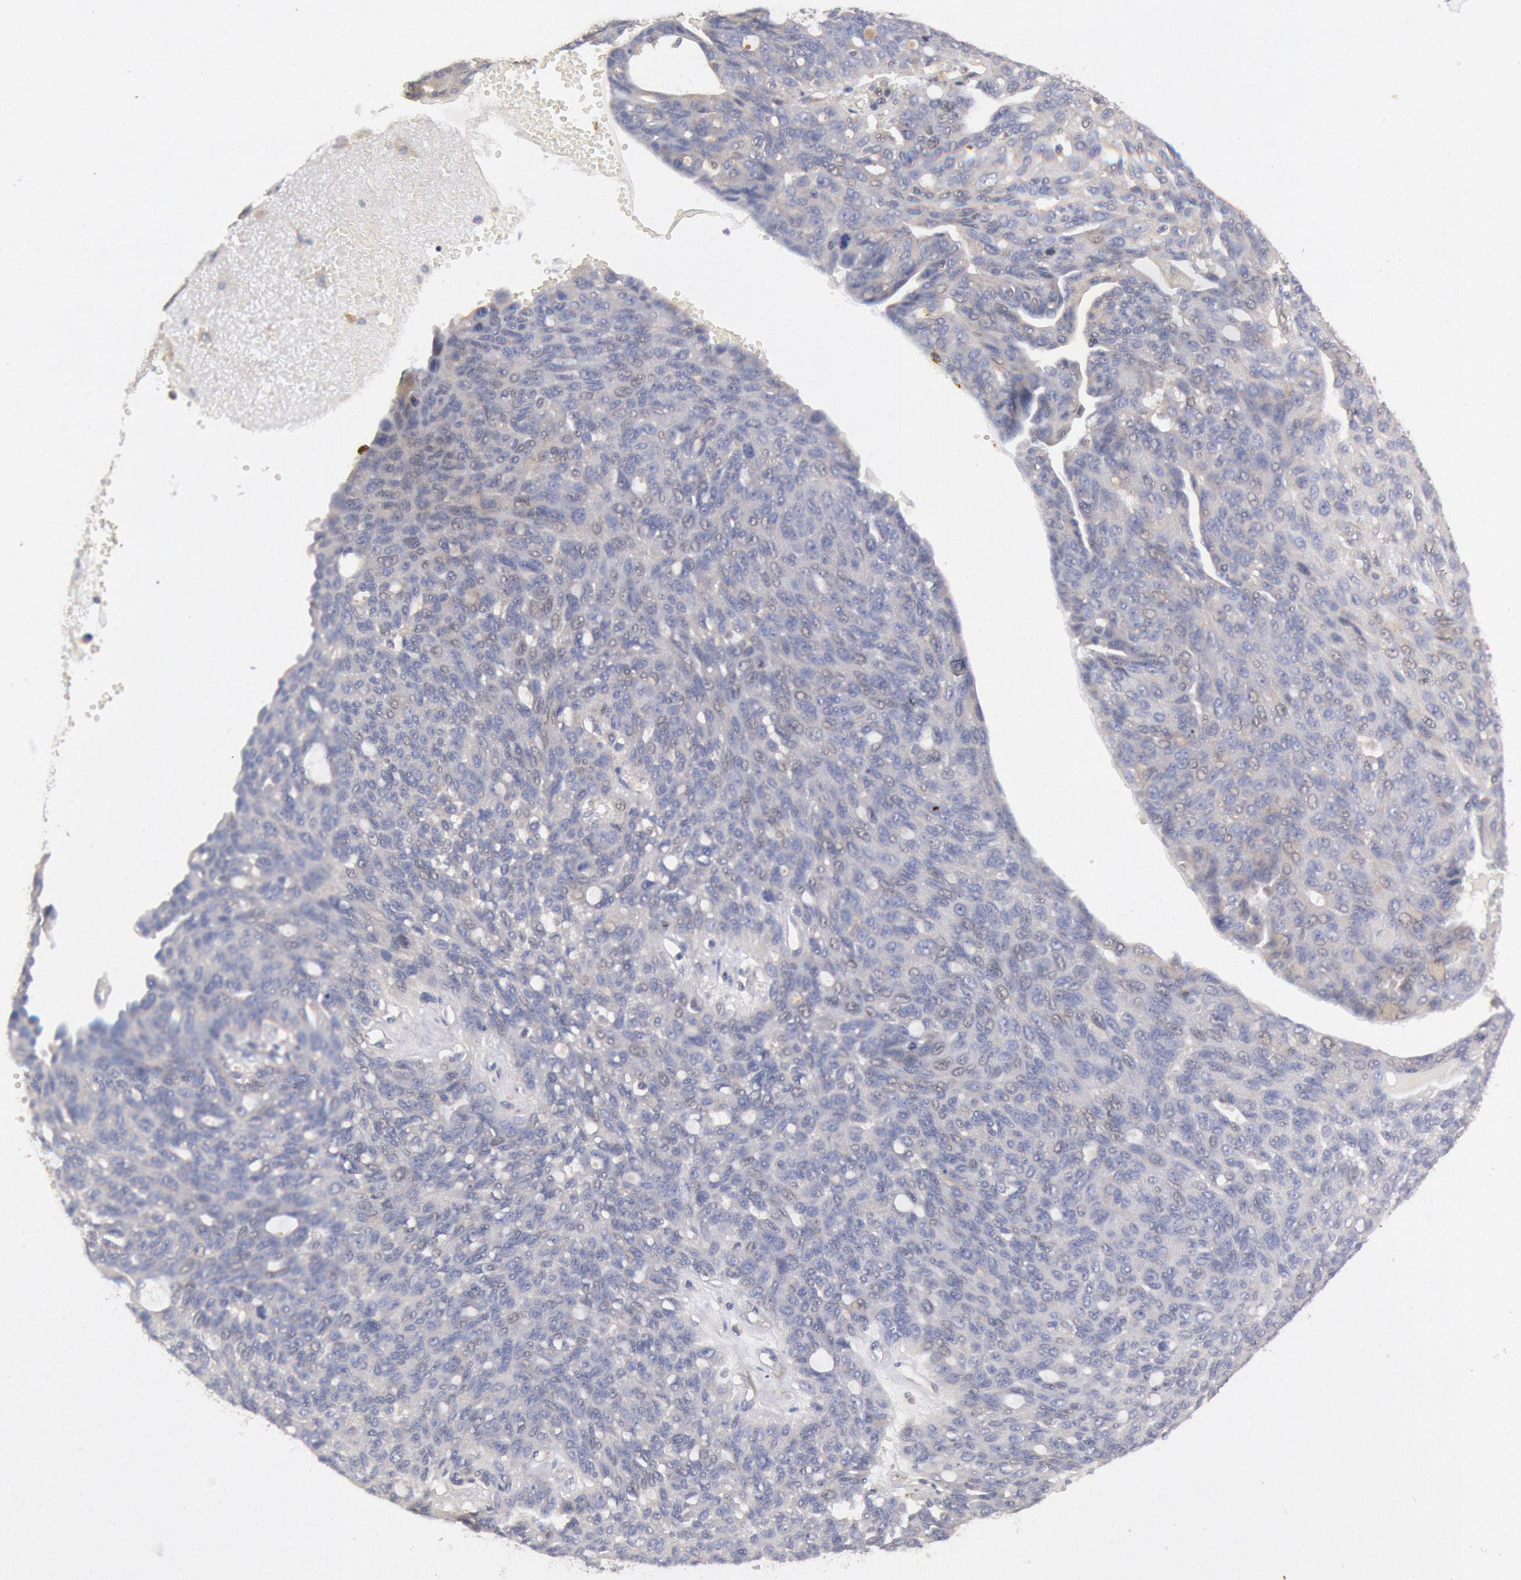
{"staining": {"intensity": "negative", "quantity": "none", "location": "none"}, "tissue": "ovarian cancer", "cell_type": "Tumor cells", "image_type": "cancer", "snomed": [{"axis": "morphology", "description": "Carcinoma, endometroid"}, {"axis": "topography", "description": "Ovary"}], "caption": "DAB immunohistochemical staining of endometroid carcinoma (ovarian) shows no significant staining in tumor cells.", "gene": "TMED8", "patient": {"sex": "female", "age": 60}}